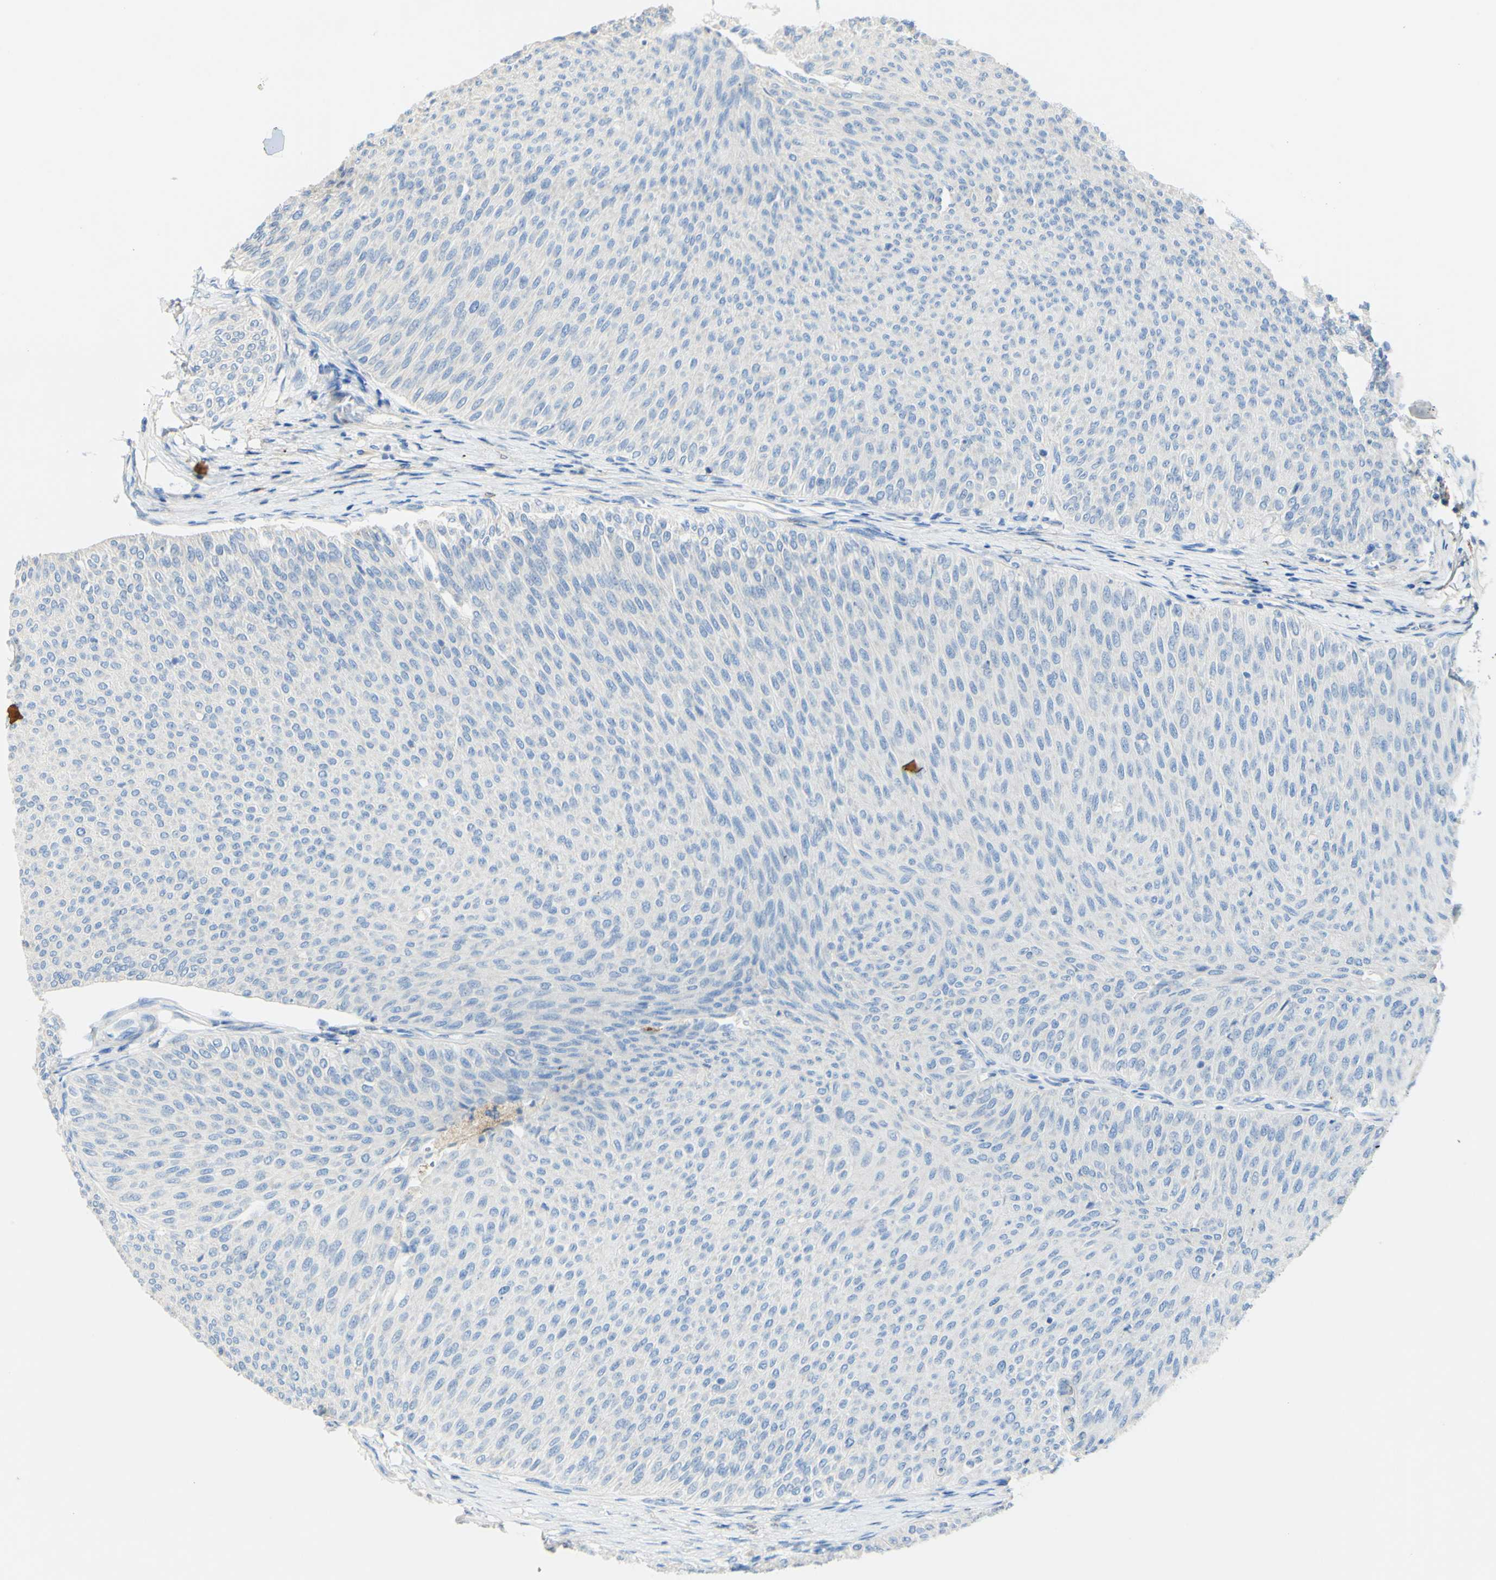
{"staining": {"intensity": "negative", "quantity": "none", "location": "none"}, "tissue": "urothelial cancer", "cell_type": "Tumor cells", "image_type": "cancer", "snomed": [{"axis": "morphology", "description": "Urothelial carcinoma, Low grade"}, {"axis": "topography", "description": "Urinary bladder"}], "caption": "The immunohistochemistry photomicrograph has no significant staining in tumor cells of low-grade urothelial carcinoma tissue.", "gene": "FGF4", "patient": {"sex": "male", "age": 78}}